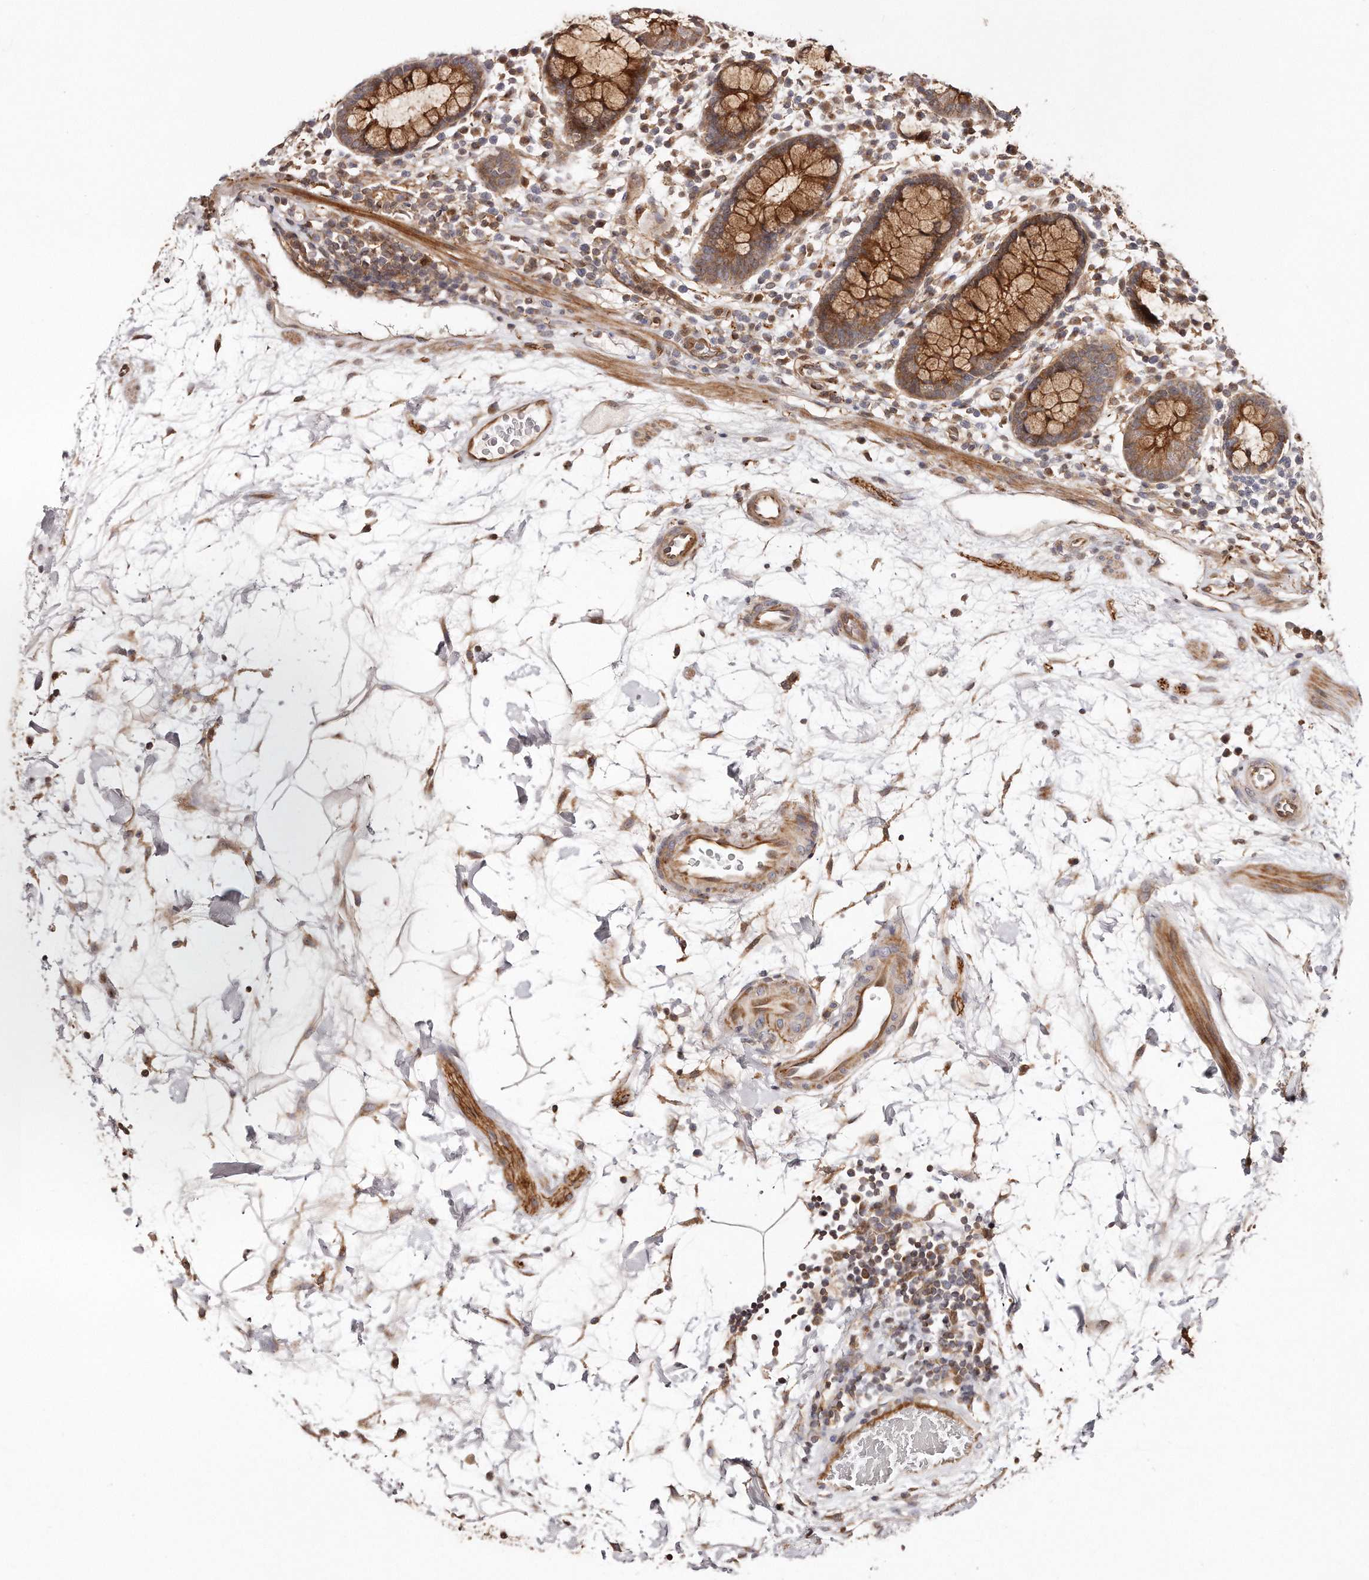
{"staining": {"intensity": "moderate", "quantity": ">75%", "location": "cytoplasmic/membranous"}, "tissue": "colon", "cell_type": "Endothelial cells", "image_type": "normal", "snomed": [{"axis": "morphology", "description": "Normal tissue, NOS"}, {"axis": "topography", "description": "Colon"}], "caption": "Endothelial cells demonstrate medium levels of moderate cytoplasmic/membranous positivity in approximately >75% of cells in benign human colon. The protein of interest is shown in brown color, while the nuclei are stained blue.", "gene": "GBP4", "patient": {"sex": "female", "age": 79}}